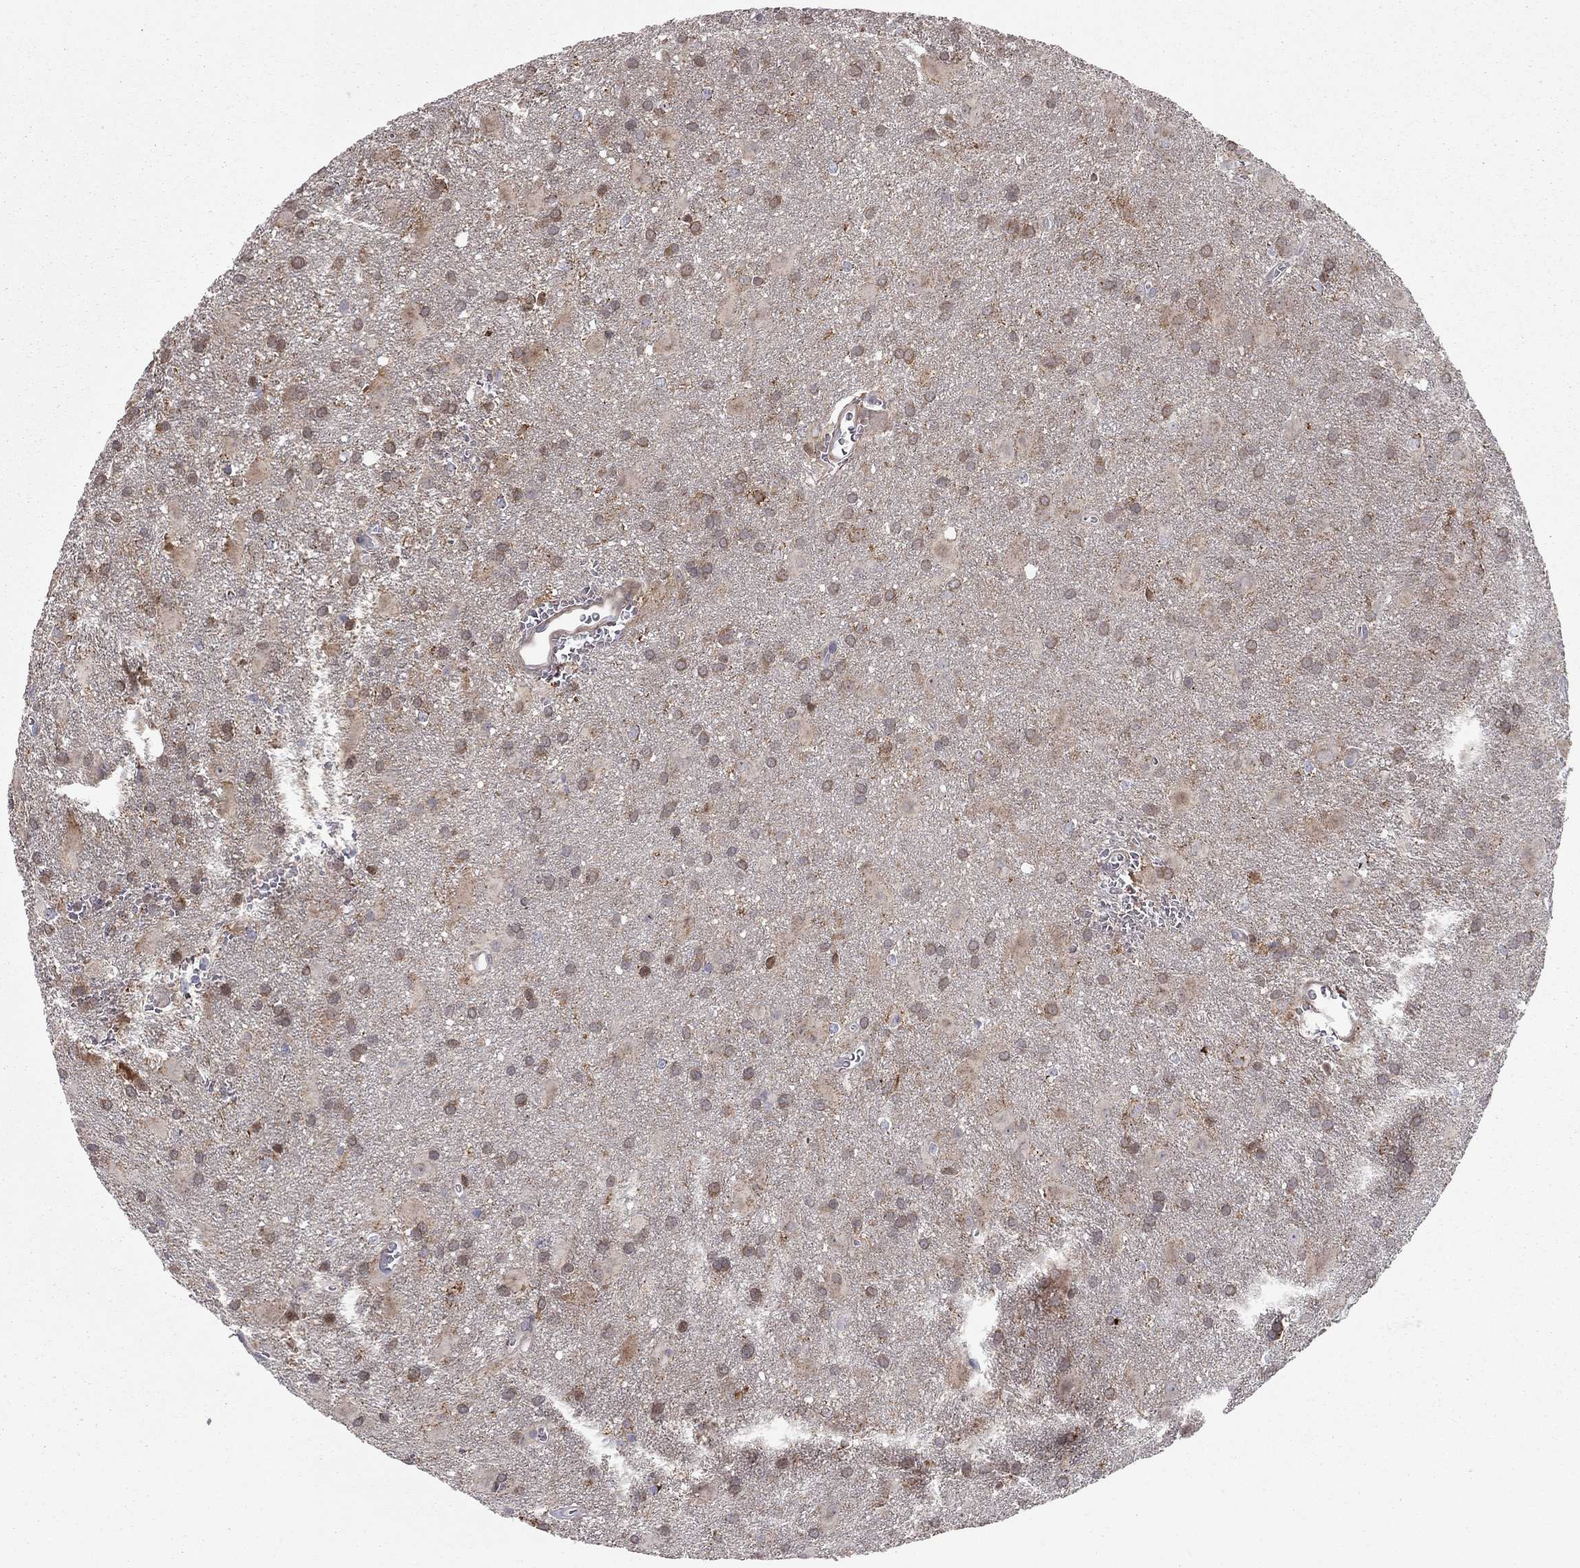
{"staining": {"intensity": "moderate", "quantity": ">75%", "location": "cytoplasmic/membranous"}, "tissue": "glioma", "cell_type": "Tumor cells", "image_type": "cancer", "snomed": [{"axis": "morphology", "description": "Glioma, malignant, Low grade"}, {"axis": "topography", "description": "Brain"}], "caption": "This histopathology image shows immunohistochemistry staining of human glioma, with medium moderate cytoplasmic/membranous staining in approximately >75% of tumor cells.", "gene": "DUSP7", "patient": {"sex": "male", "age": 58}}